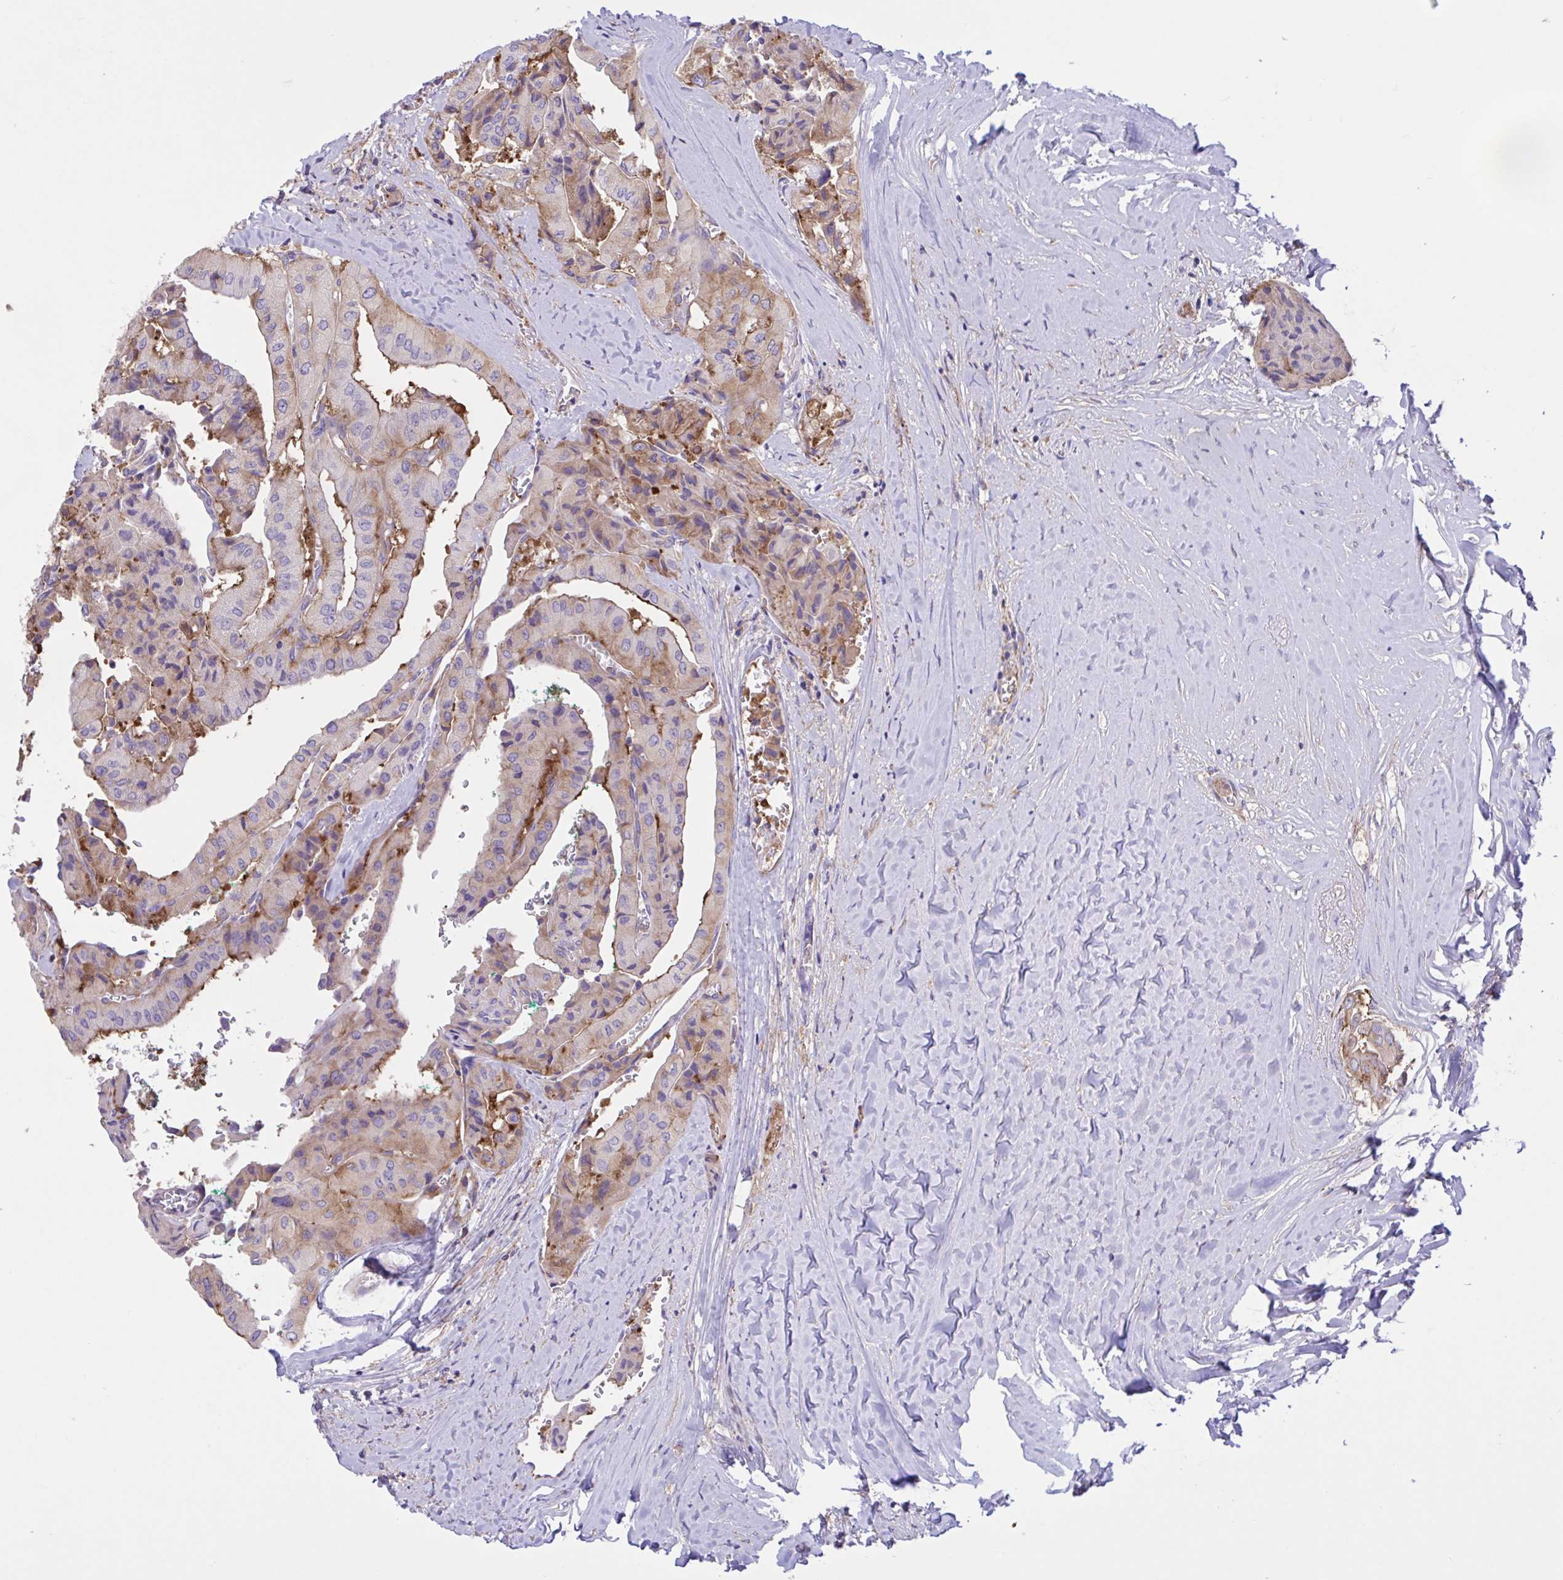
{"staining": {"intensity": "weak", "quantity": "25%-75%", "location": "cytoplasmic/membranous"}, "tissue": "thyroid cancer", "cell_type": "Tumor cells", "image_type": "cancer", "snomed": [{"axis": "morphology", "description": "Normal tissue, NOS"}, {"axis": "morphology", "description": "Papillary adenocarcinoma, NOS"}, {"axis": "topography", "description": "Thyroid gland"}], "caption": "Weak cytoplasmic/membranous expression is present in approximately 25%-75% of tumor cells in thyroid cancer.", "gene": "OR51M1", "patient": {"sex": "female", "age": 59}}